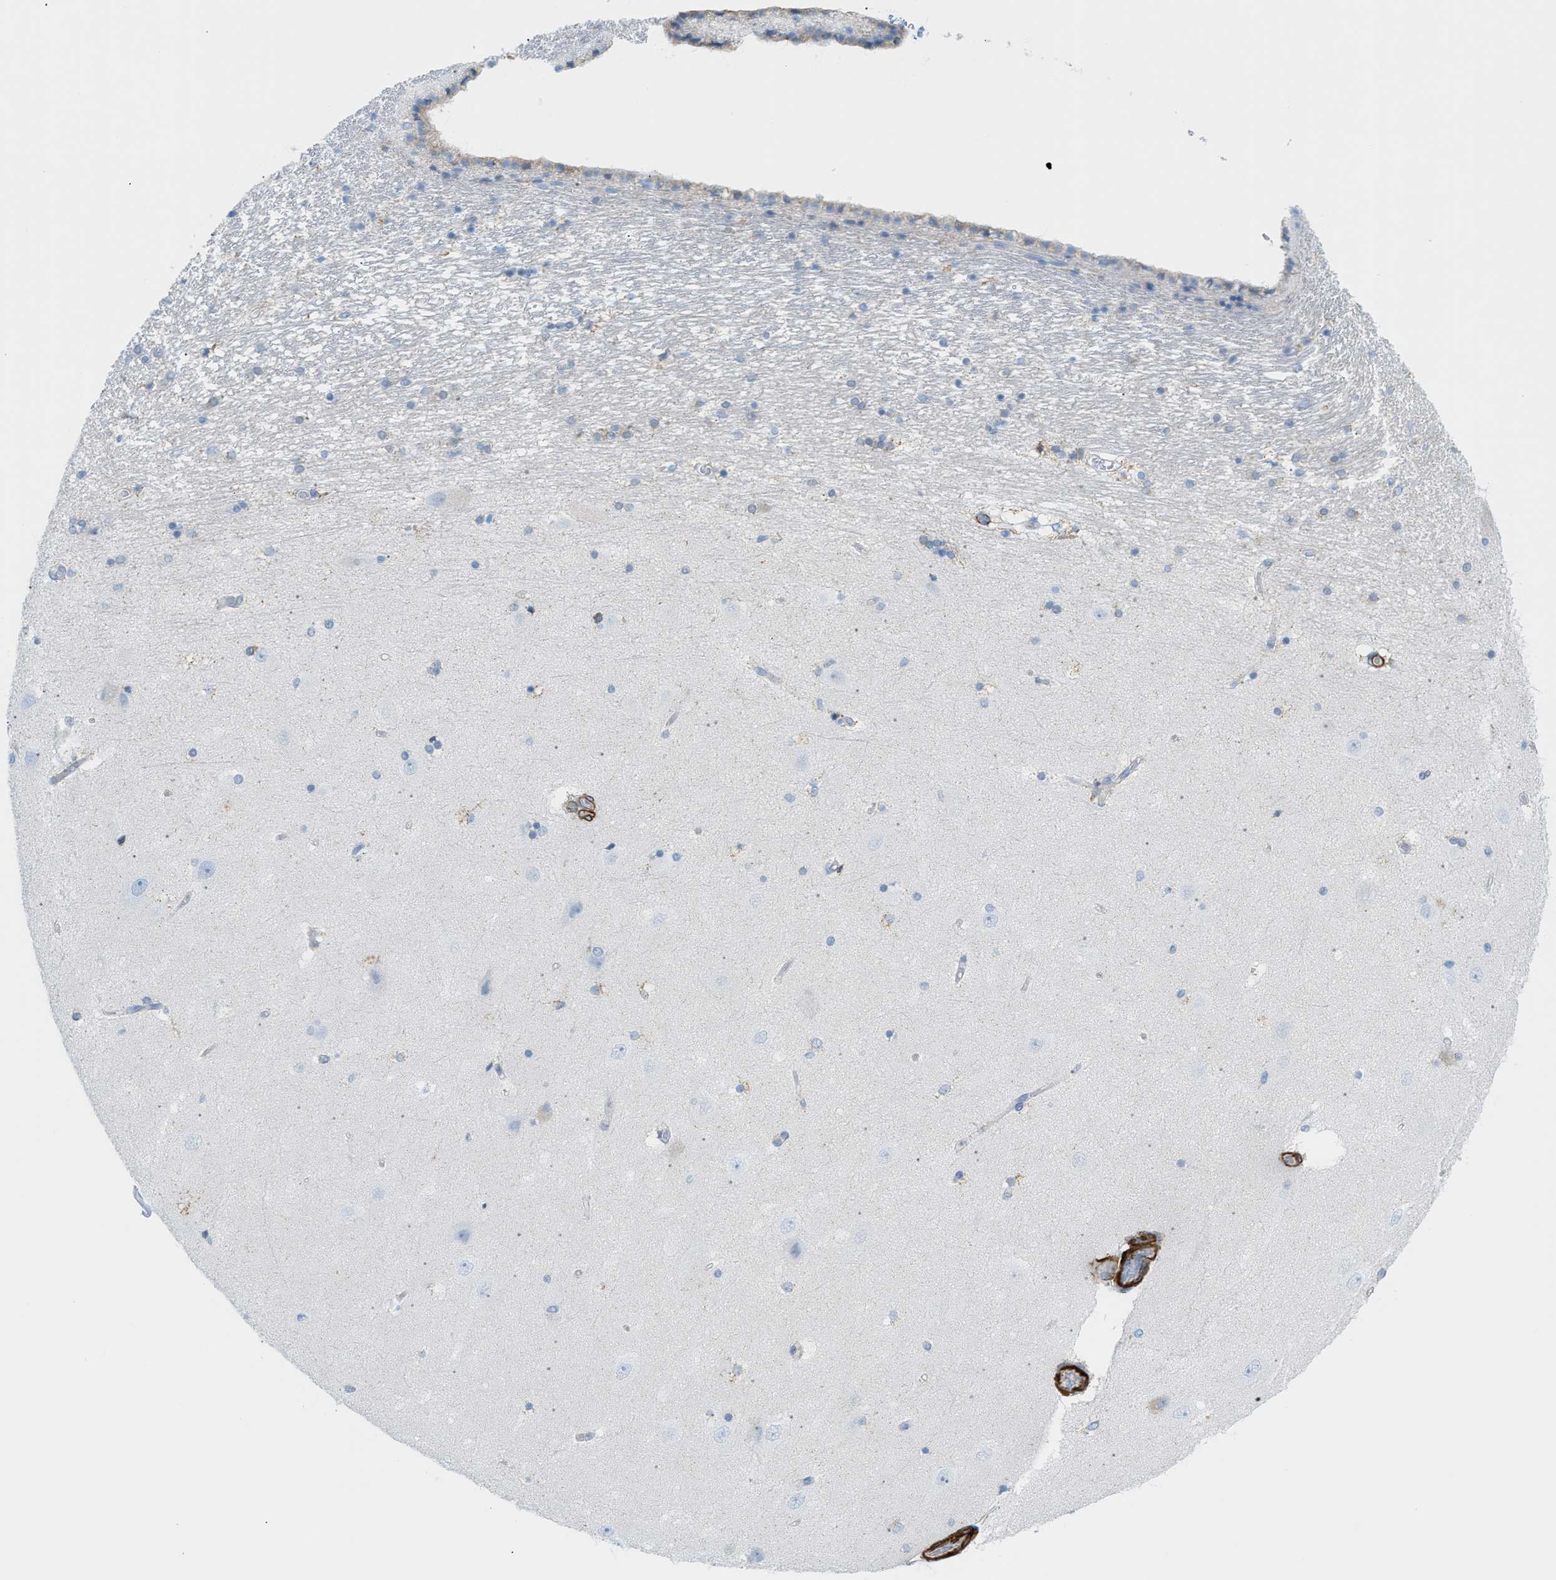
{"staining": {"intensity": "negative", "quantity": "none", "location": "none"}, "tissue": "hippocampus", "cell_type": "Glial cells", "image_type": "normal", "snomed": [{"axis": "morphology", "description": "Normal tissue, NOS"}, {"axis": "topography", "description": "Hippocampus"}], "caption": "Immunohistochemistry of unremarkable human hippocampus shows no expression in glial cells.", "gene": "MYH11", "patient": {"sex": "female", "age": 54}}